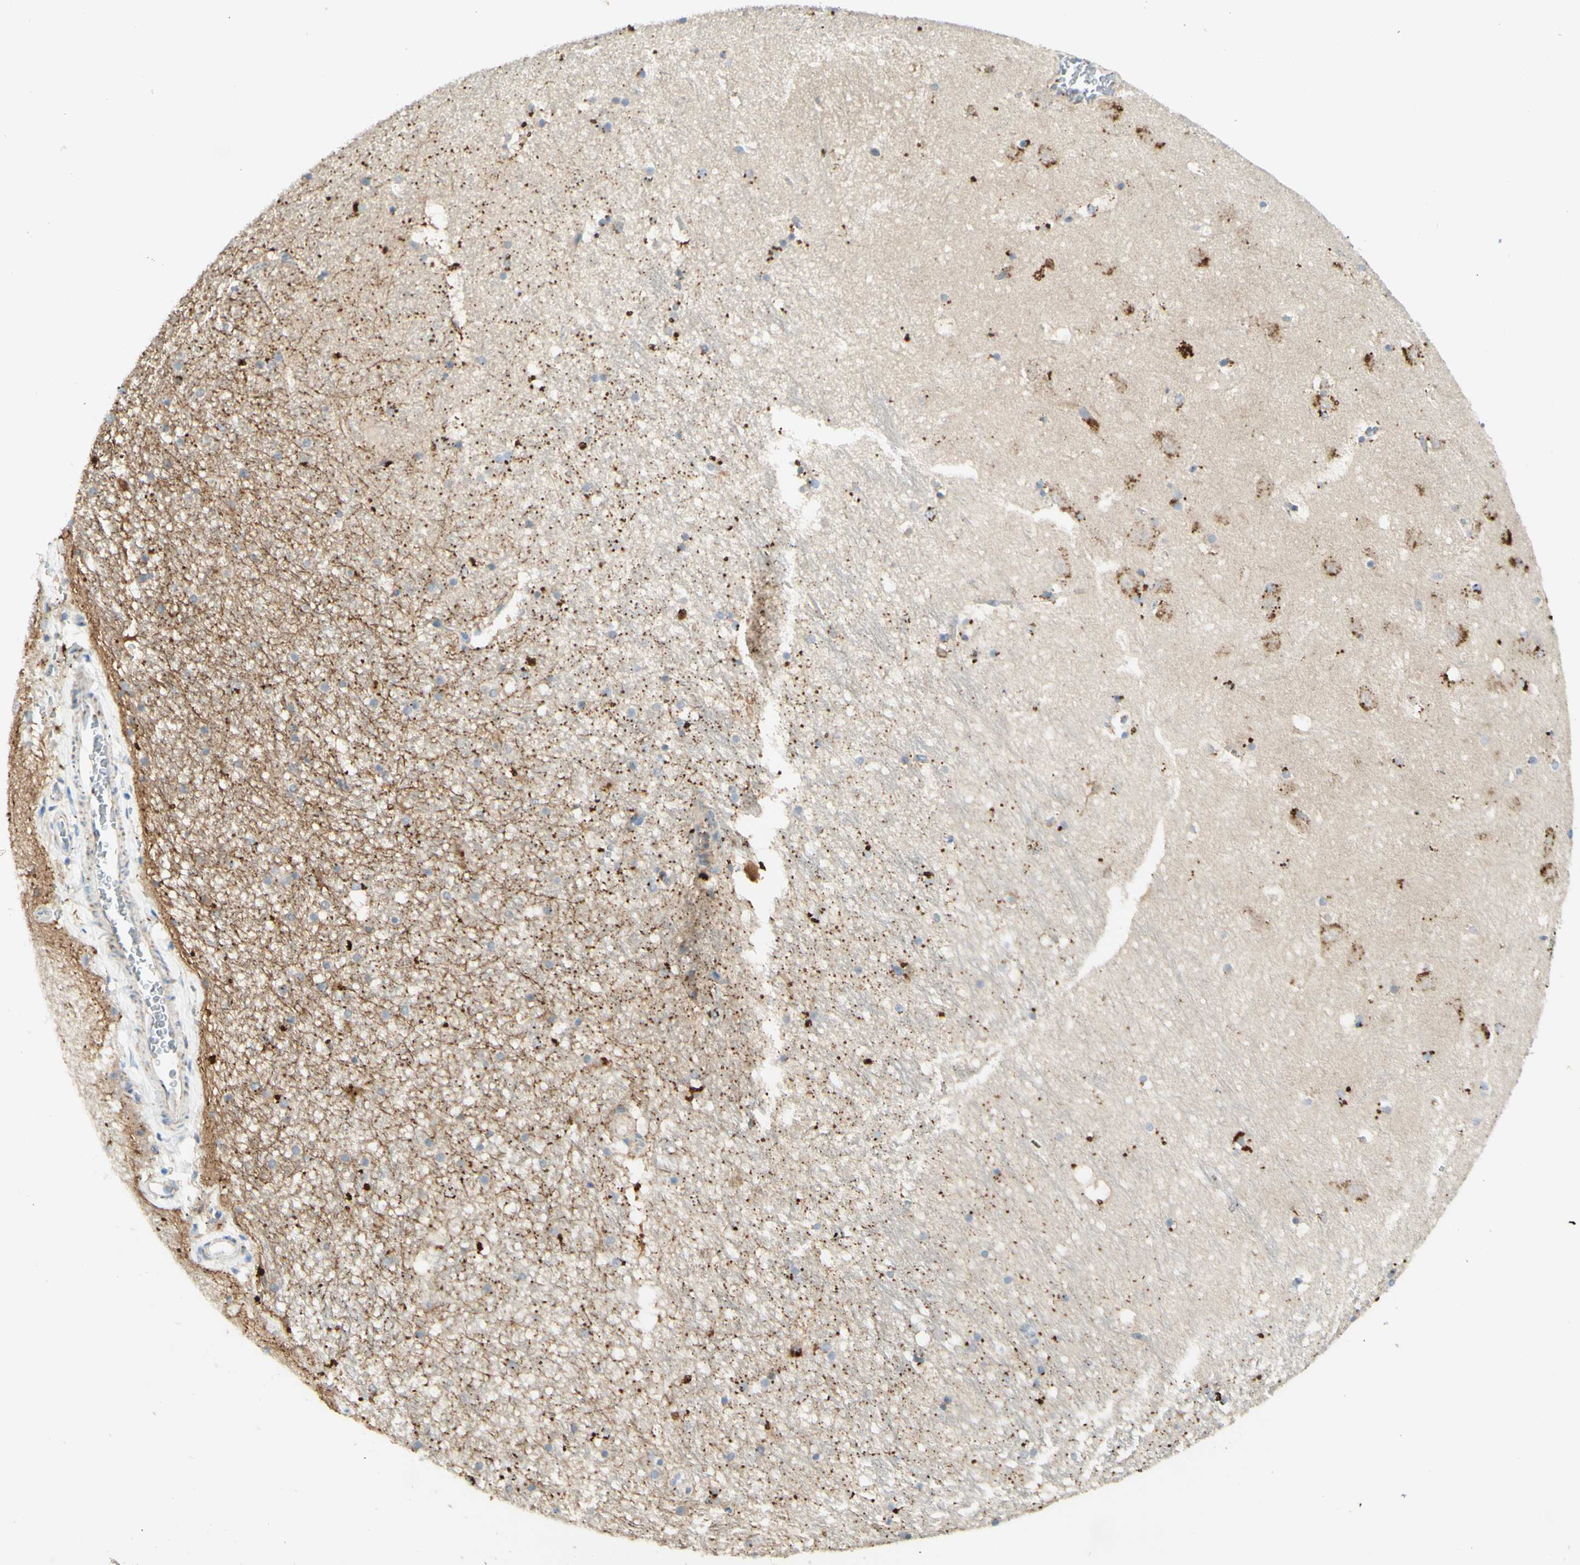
{"staining": {"intensity": "moderate", "quantity": "25%-75%", "location": "cytoplasmic/membranous"}, "tissue": "hippocampus", "cell_type": "Glial cells", "image_type": "normal", "snomed": [{"axis": "morphology", "description": "Normal tissue, NOS"}, {"axis": "topography", "description": "Hippocampus"}], "caption": "A brown stain shows moderate cytoplasmic/membranous positivity of a protein in glial cells of benign hippocampus. (DAB (3,3'-diaminobenzidine) IHC with brightfield microscopy, high magnification).", "gene": "ARMC10", "patient": {"sex": "male", "age": 45}}